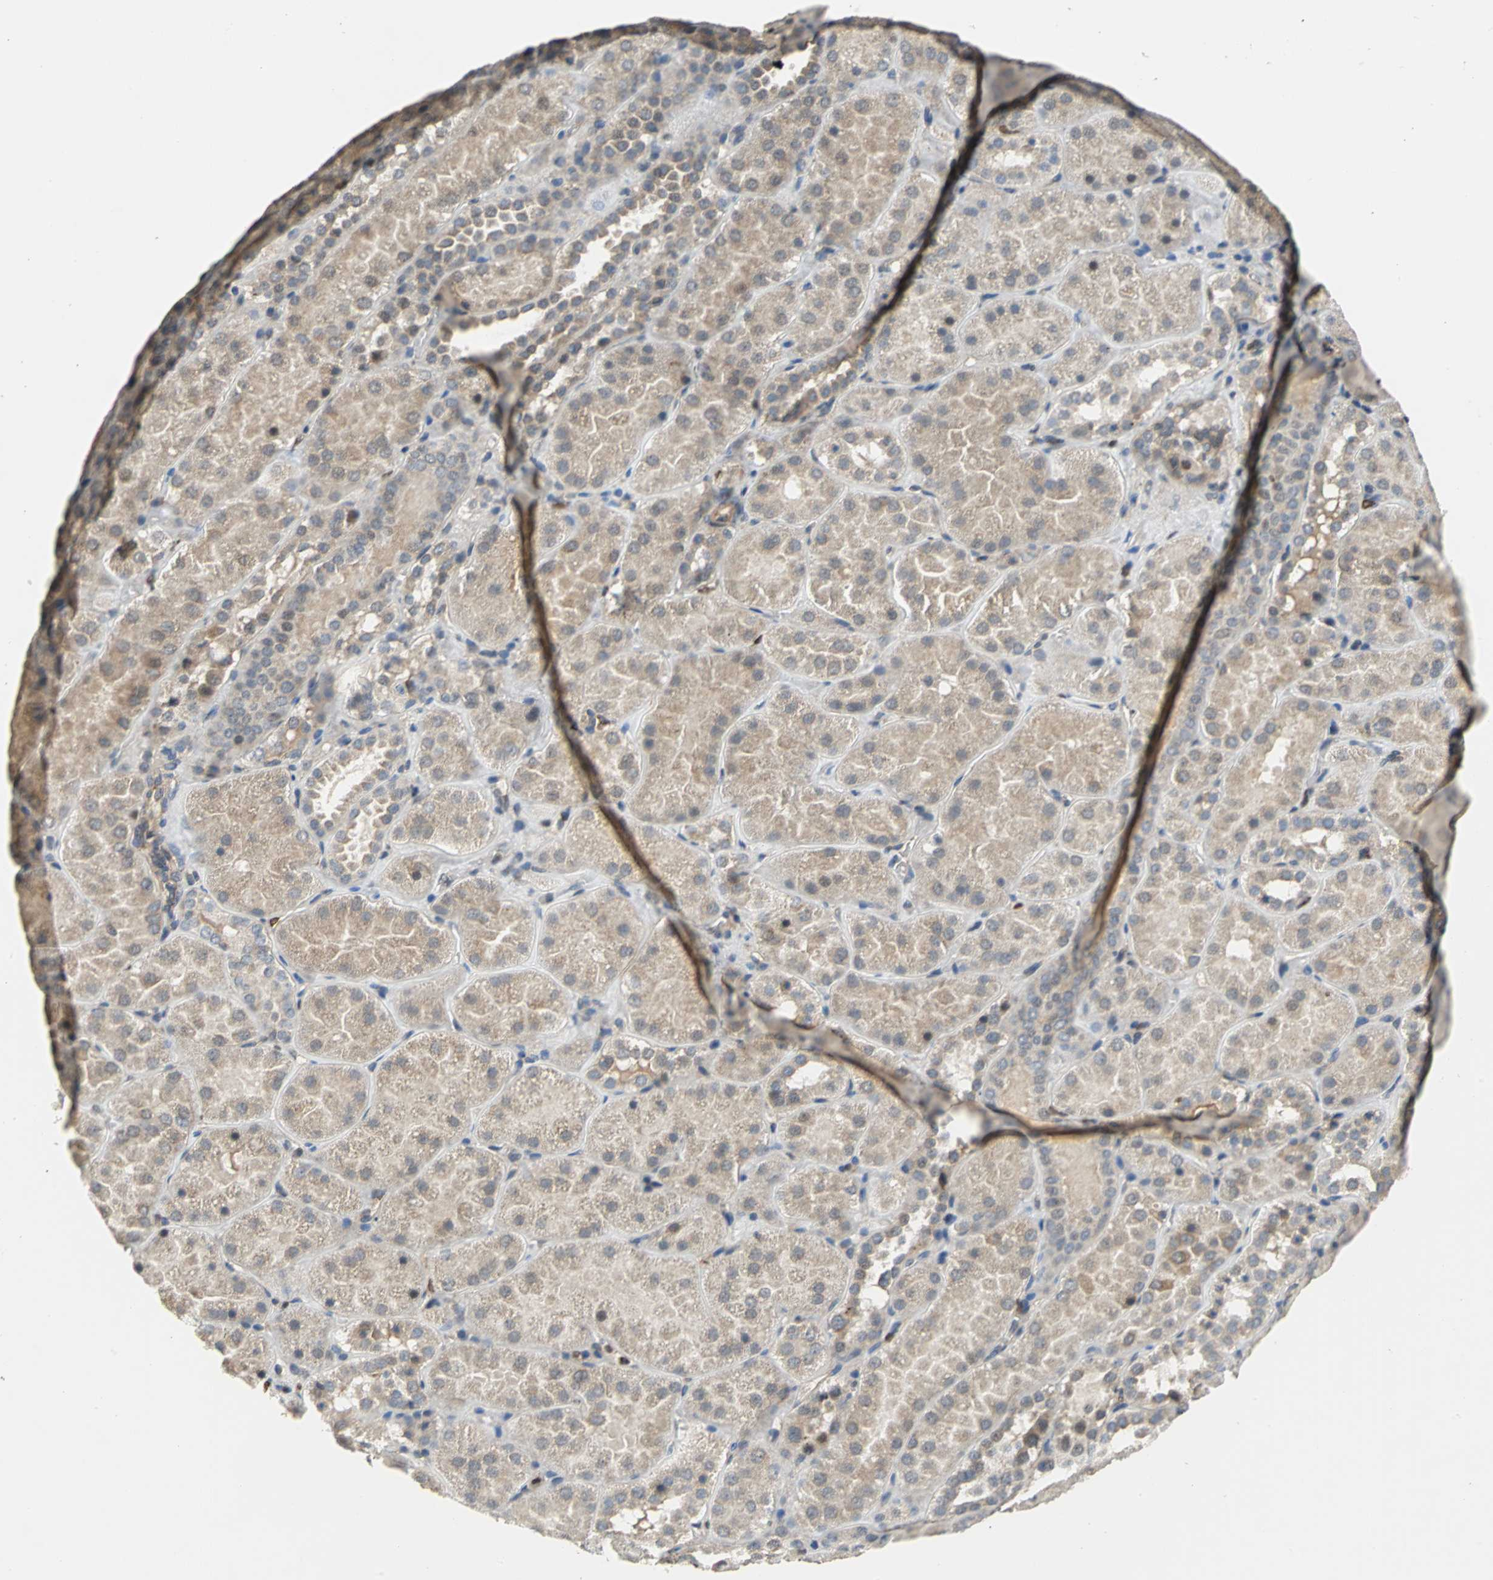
{"staining": {"intensity": "strong", "quantity": "<25%", "location": "nuclear"}, "tissue": "kidney", "cell_type": "Cells in glomeruli", "image_type": "normal", "snomed": [{"axis": "morphology", "description": "Normal tissue, NOS"}, {"axis": "topography", "description": "Kidney"}], "caption": "Cells in glomeruli display medium levels of strong nuclear expression in about <25% of cells in unremarkable human kidney.", "gene": "AHR", "patient": {"sex": "male", "age": 28}}